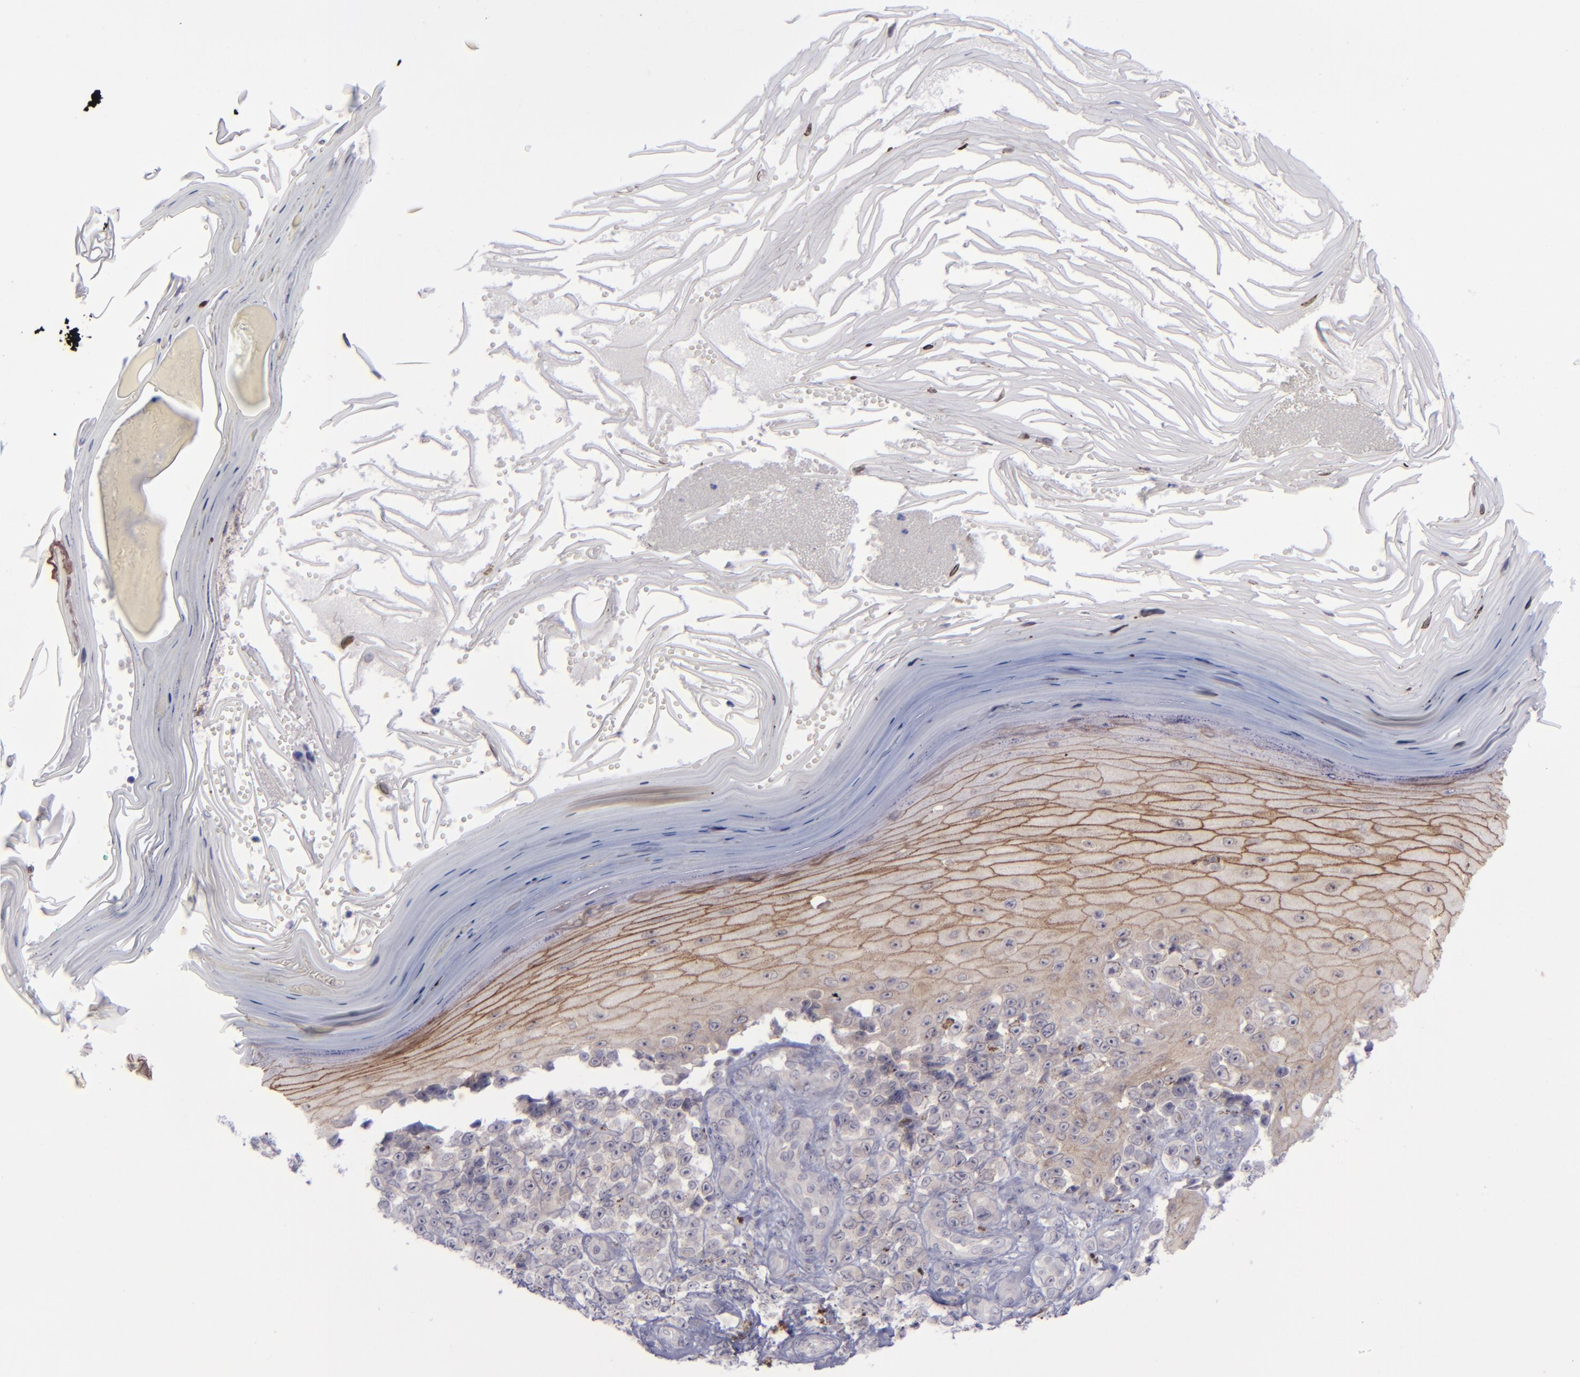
{"staining": {"intensity": "negative", "quantity": "none", "location": "none"}, "tissue": "melanoma", "cell_type": "Tumor cells", "image_type": "cancer", "snomed": [{"axis": "morphology", "description": "Malignant melanoma, NOS"}, {"axis": "topography", "description": "Skin"}], "caption": "Immunohistochemical staining of malignant melanoma displays no significant expression in tumor cells. The staining is performed using DAB (3,3'-diaminobenzidine) brown chromogen with nuclei counter-stained in using hematoxylin.", "gene": "EVPL", "patient": {"sex": "female", "age": 82}}